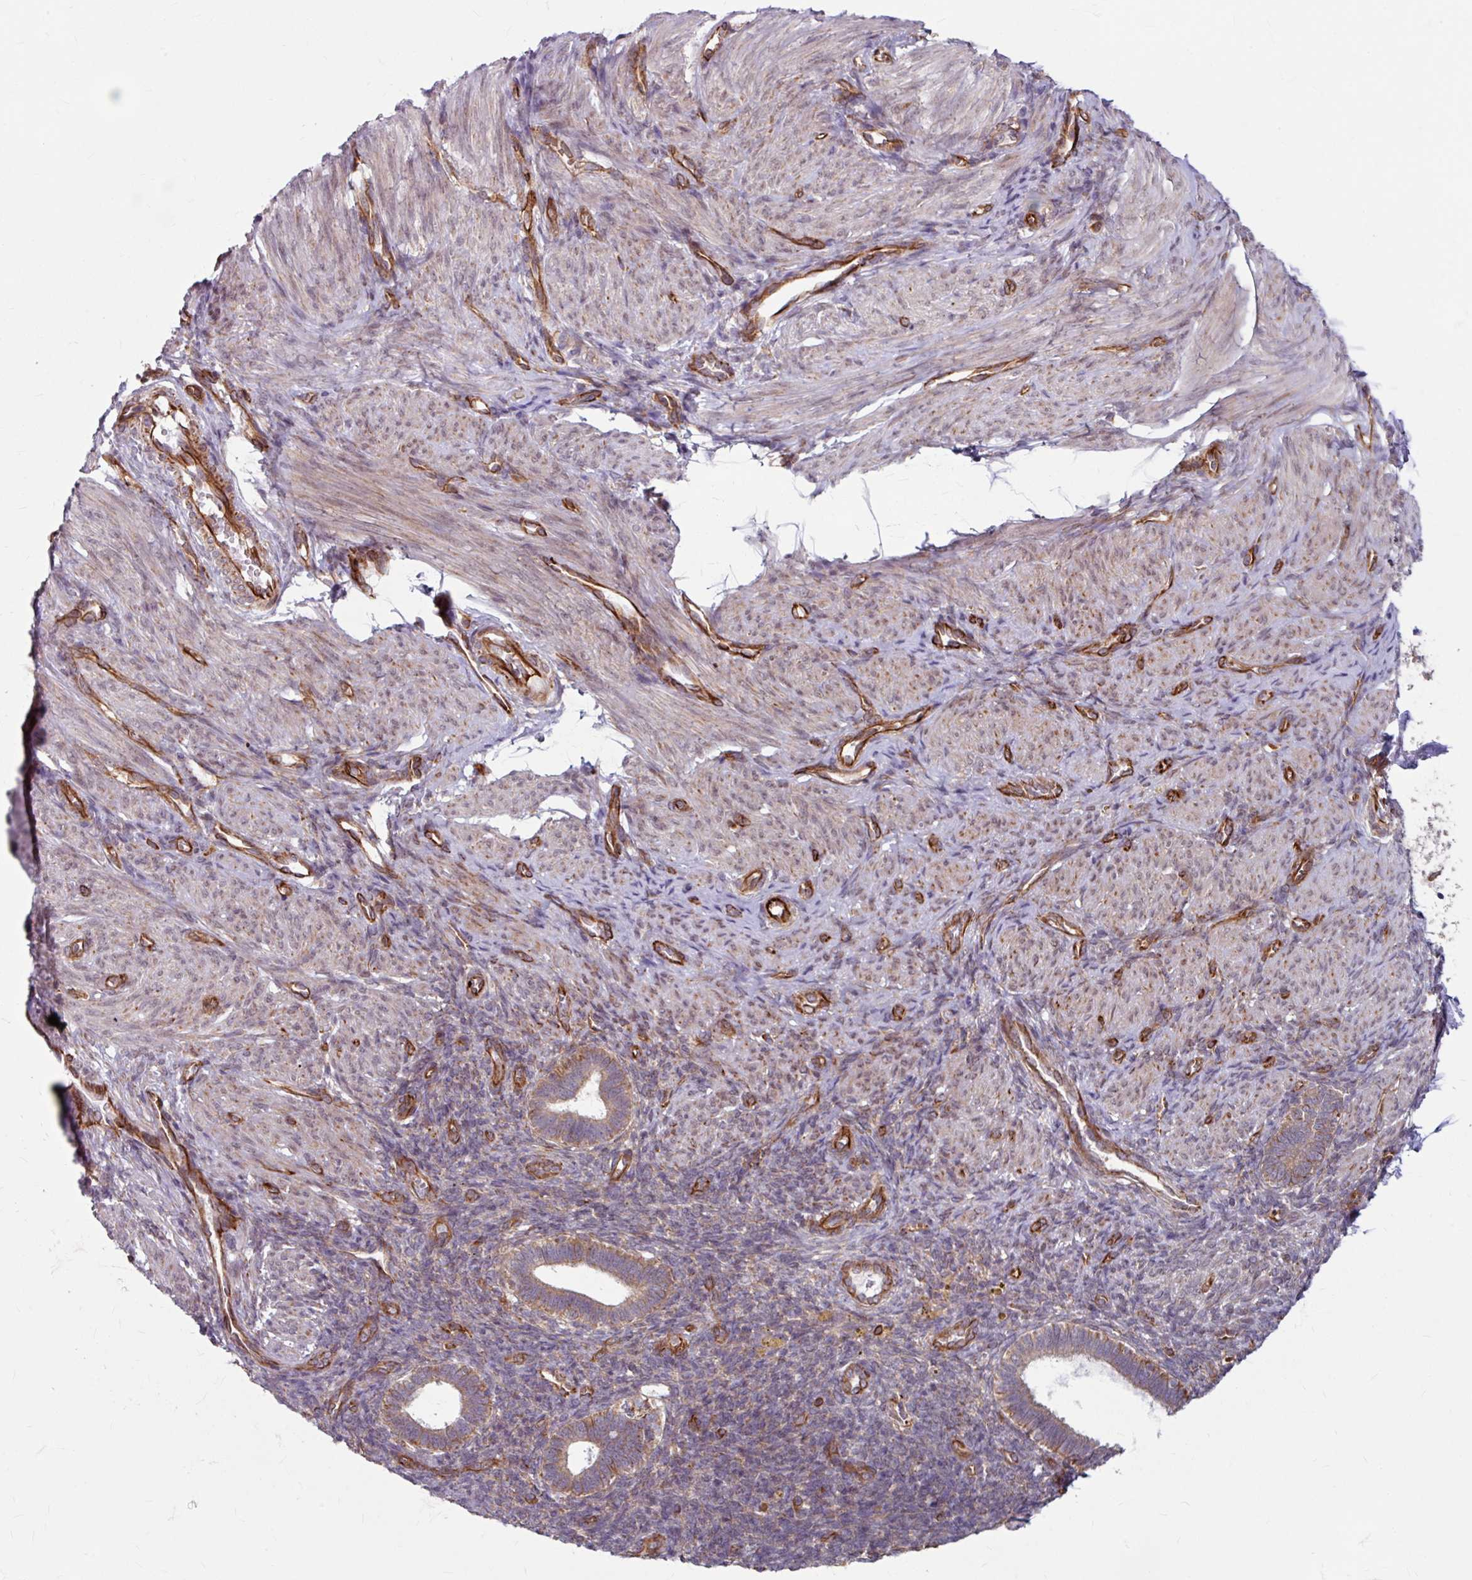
{"staining": {"intensity": "negative", "quantity": "none", "location": "none"}, "tissue": "endometrium", "cell_type": "Cells in endometrial stroma", "image_type": "normal", "snomed": [{"axis": "morphology", "description": "Normal tissue, NOS"}, {"axis": "topography", "description": "Endometrium"}], "caption": "This is a image of IHC staining of benign endometrium, which shows no positivity in cells in endometrial stroma.", "gene": "DAAM2", "patient": {"sex": "female", "age": 34}}